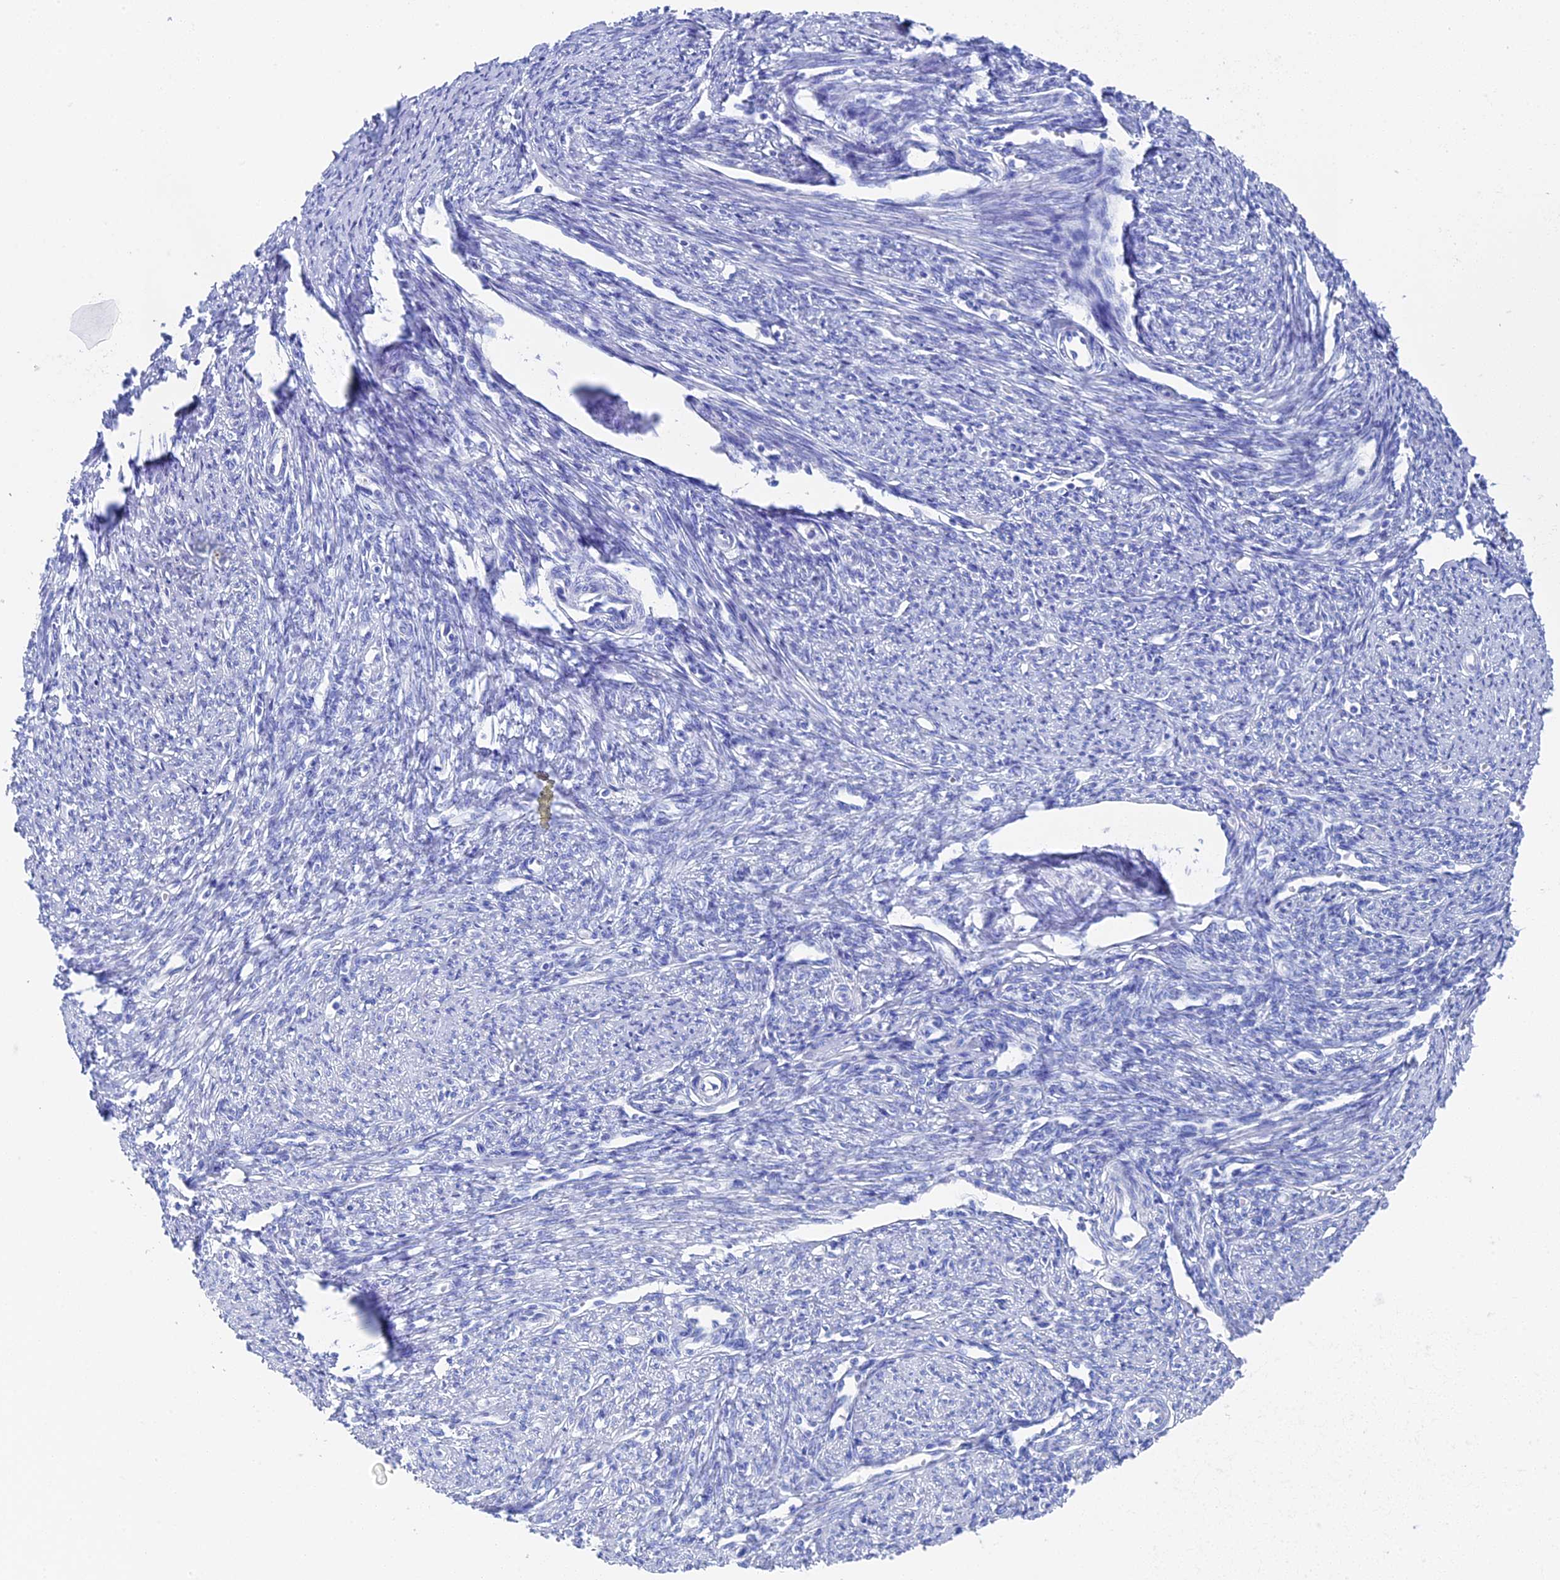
{"staining": {"intensity": "negative", "quantity": "none", "location": "none"}, "tissue": "smooth muscle", "cell_type": "Smooth muscle cells", "image_type": "normal", "snomed": [{"axis": "morphology", "description": "Normal tissue, NOS"}, {"axis": "topography", "description": "Smooth muscle"}, {"axis": "topography", "description": "Uterus"}], "caption": "The micrograph demonstrates no significant staining in smooth muscle cells of smooth muscle.", "gene": "UNC119", "patient": {"sex": "female", "age": 59}}